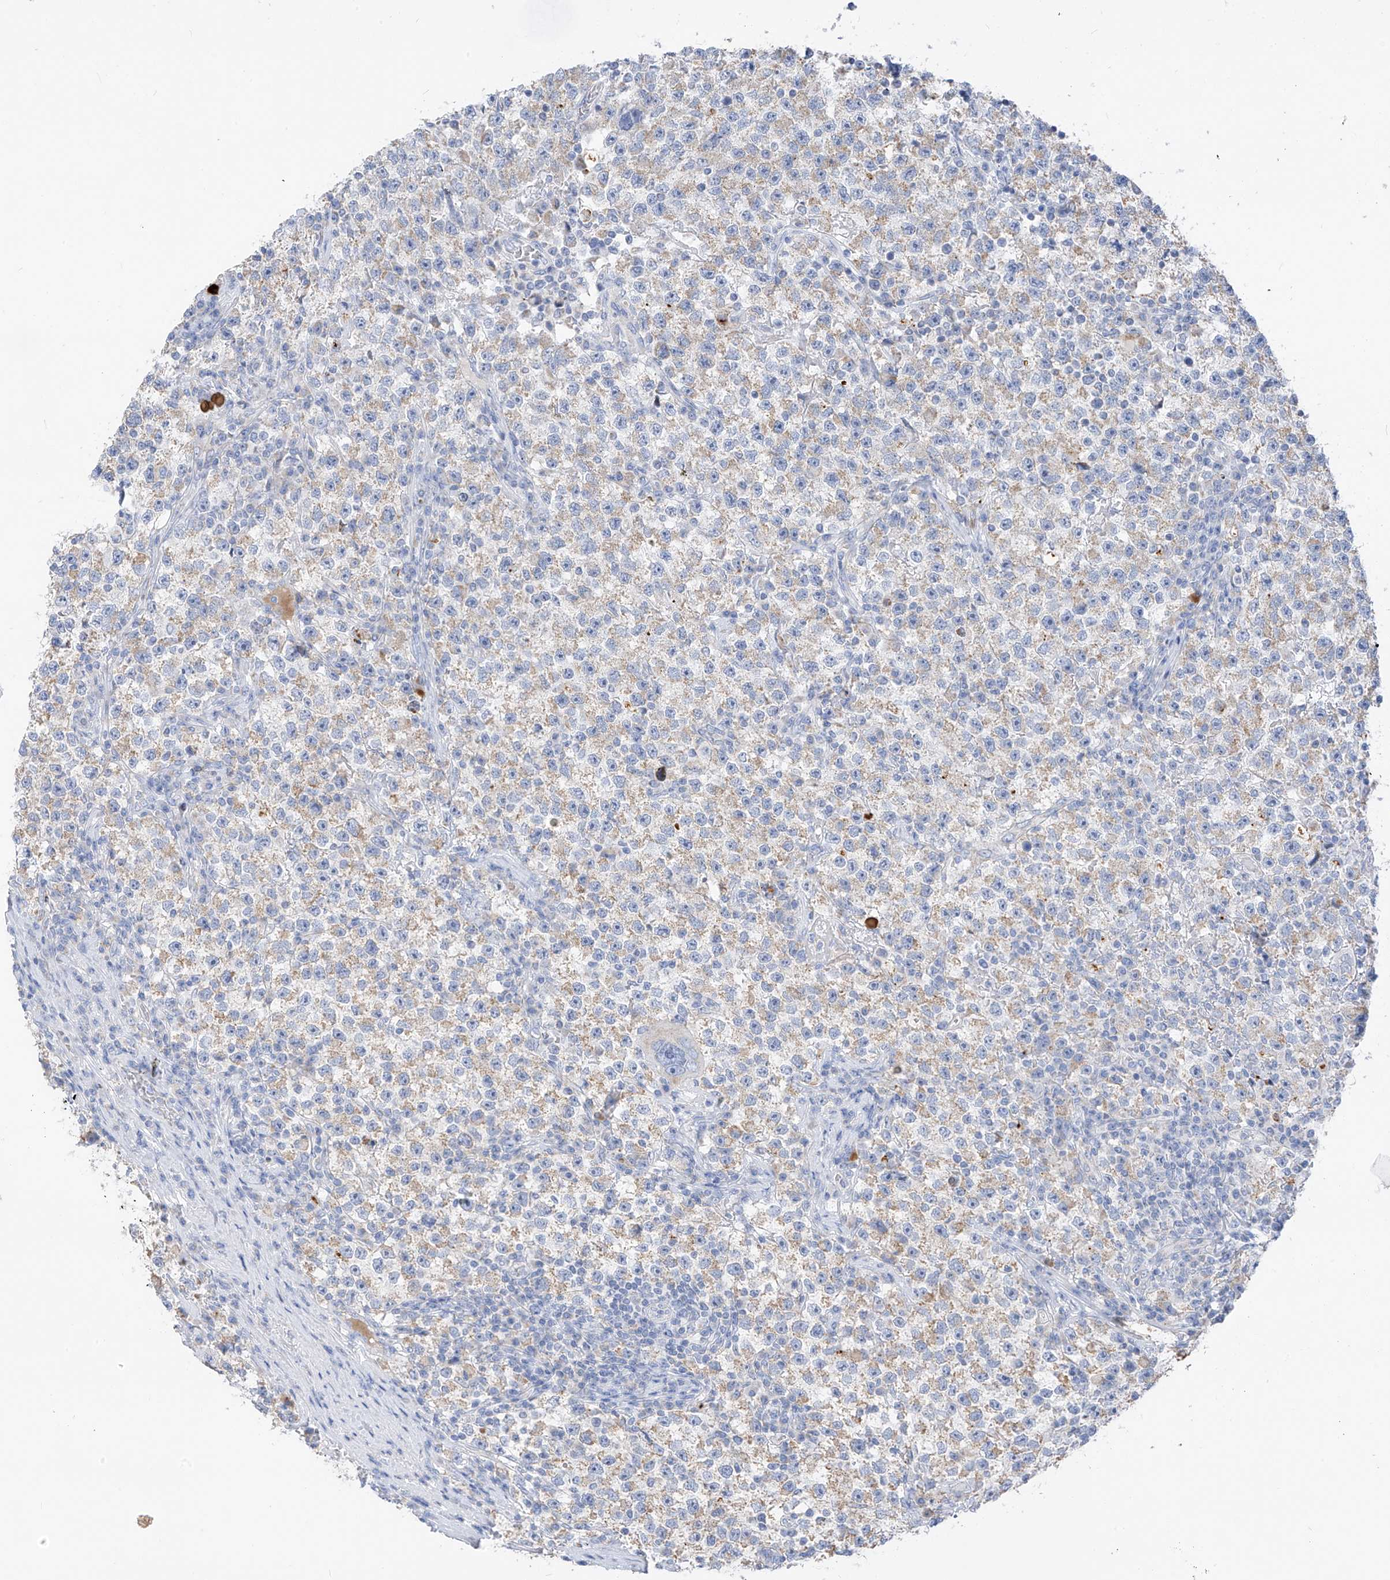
{"staining": {"intensity": "negative", "quantity": "none", "location": "none"}, "tissue": "testis cancer", "cell_type": "Tumor cells", "image_type": "cancer", "snomed": [{"axis": "morphology", "description": "Seminoma, NOS"}, {"axis": "topography", "description": "Testis"}], "caption": "IHC micrograph of human testis seminoma stained for a protein (brown), which shows no positivity in tumor cells. (Immunohistochemistry (ihc), brightfield microscopy, high magnification).", "gene": "ZNF404", "patient": {"sex": "male", "age": 22}}